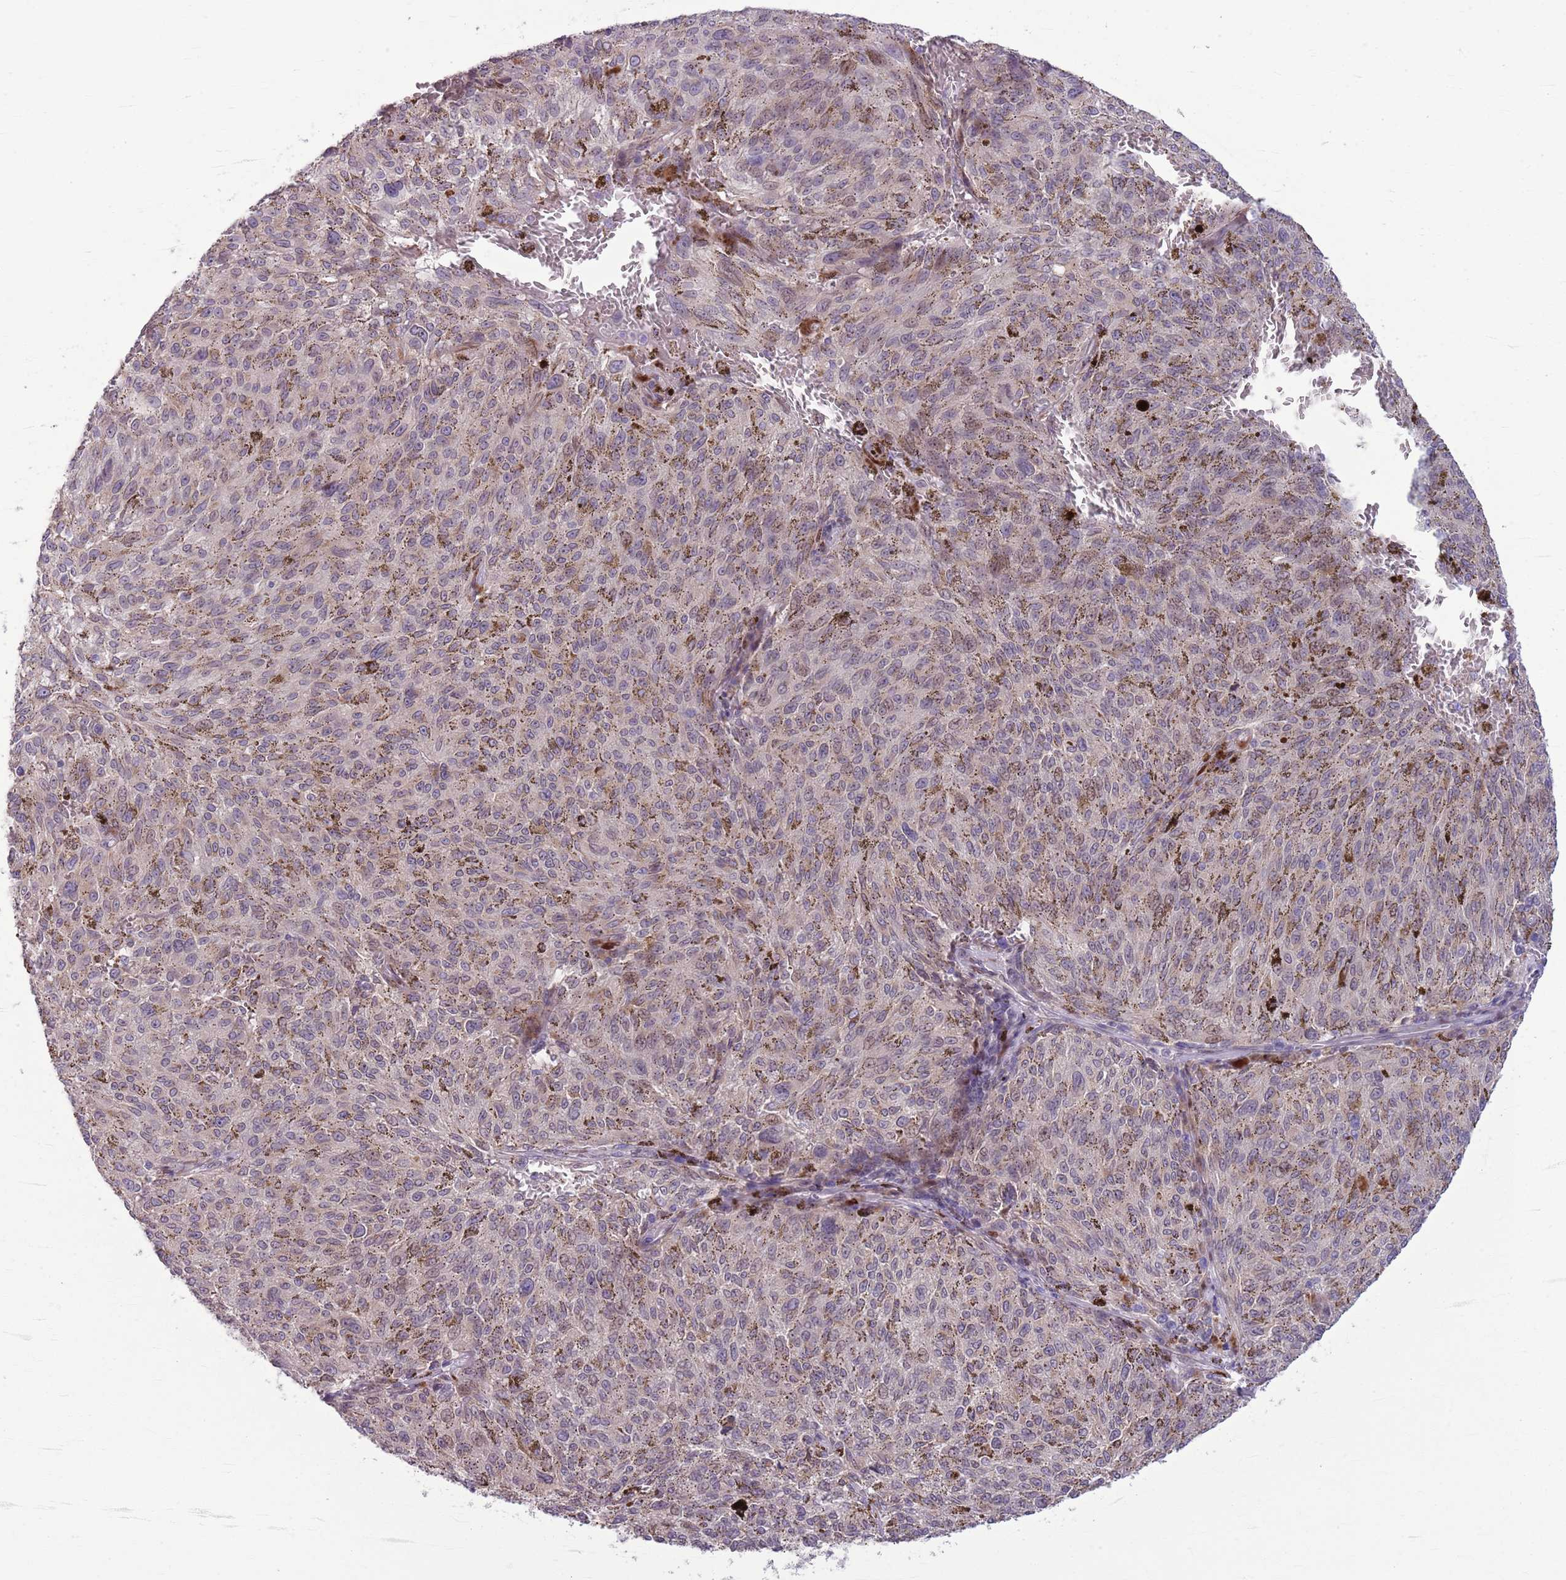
{"staining": {"intensity": "negative", "quantity": "none", "location": "none"}, "tissue": "melanoma", "cell_type": "Tumor cells", "image_type": "cancer", "snomed": [{"axis": "morphology", "description": "Malignant melanoma, NOS"}, {"axis": "topography", "description": "Skin"}], "caption": "High magnification brightfield microscopy of melanoma stained with DAB (3,3'-diaminobenzidine) (brown) and counterstained with hematoxylin (blue): tumor cells show no significant positivity.", "gene": "CCND2", "patient": {"sex": "female", "age": 72}}